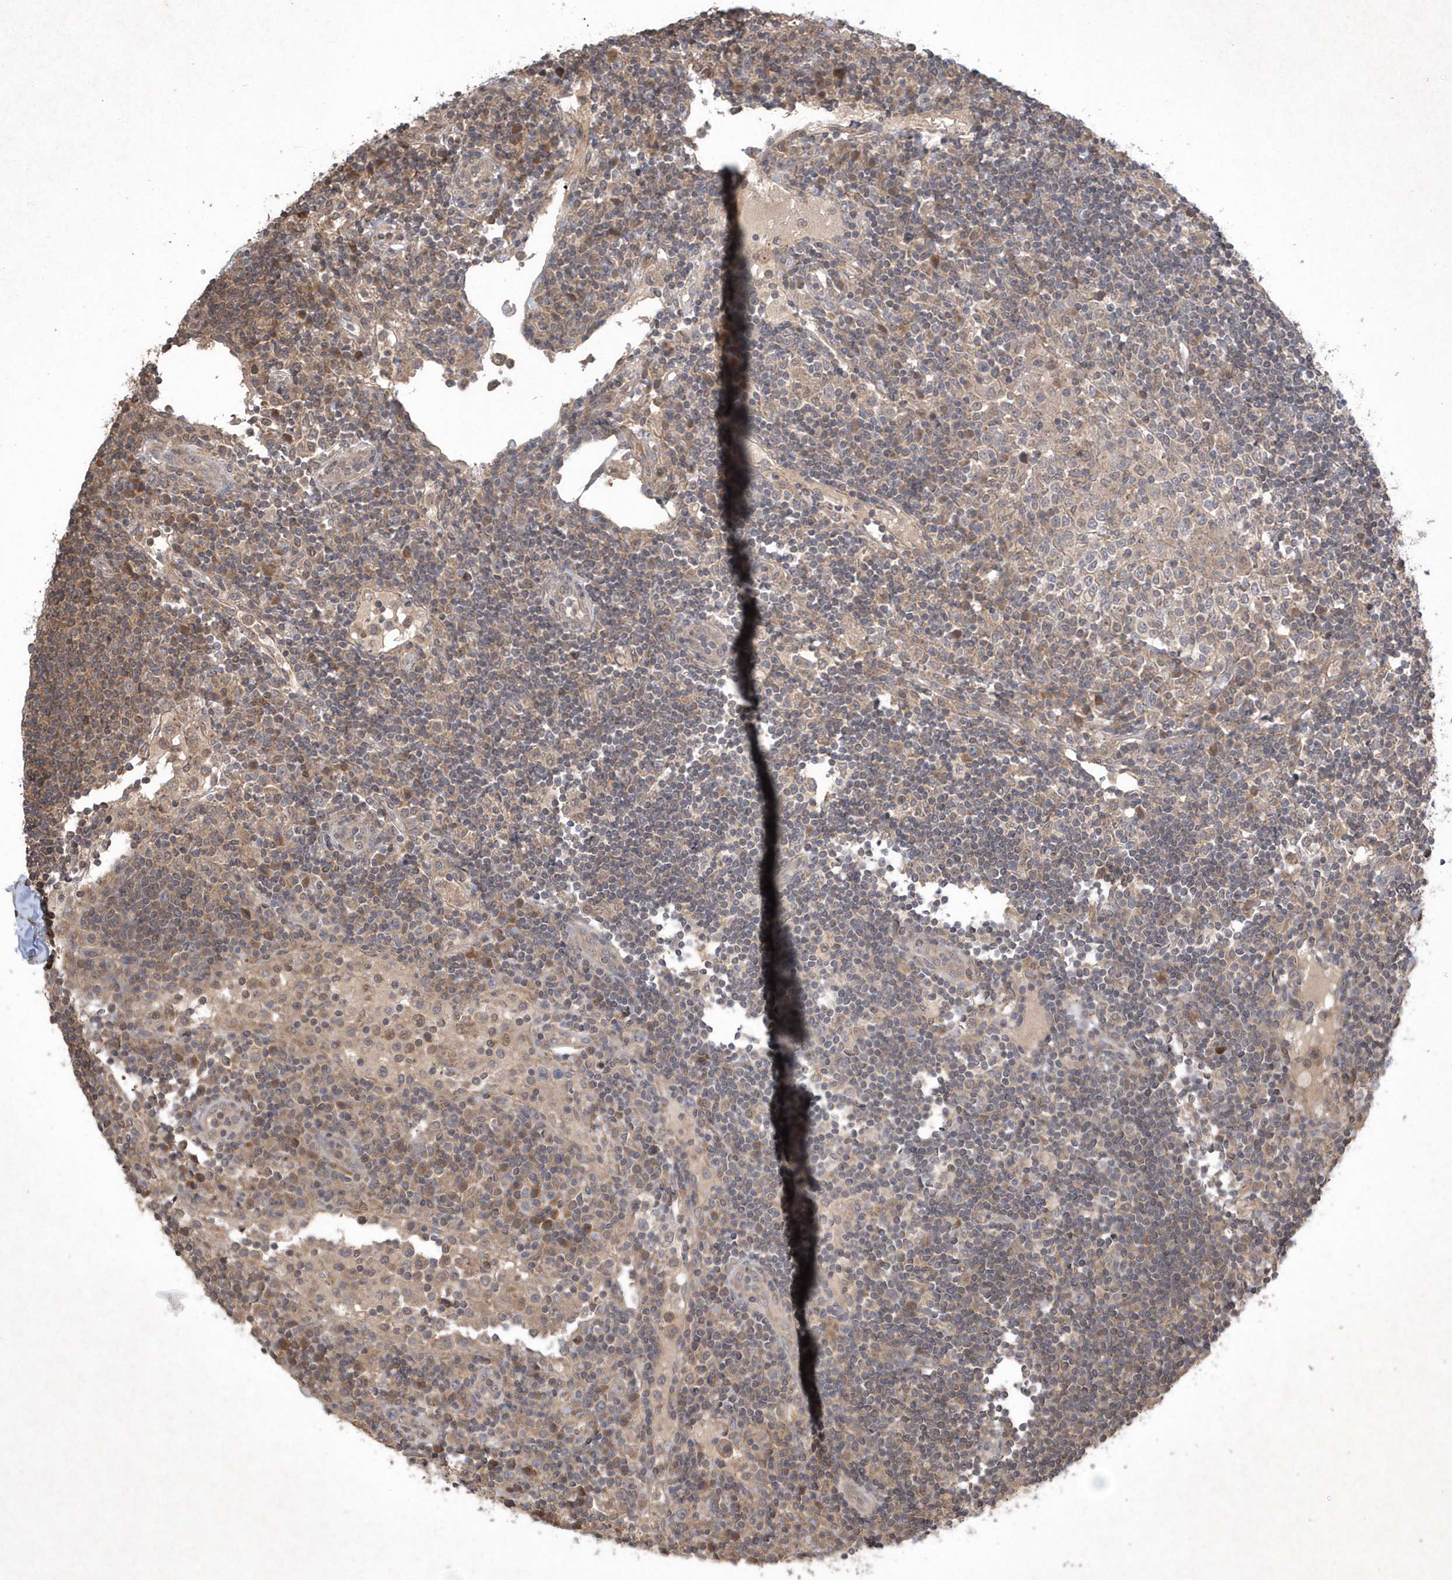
{"staining": {"intensity": "moderate", "quantity": "<25%", "location": "cytoplasmic/membranous"}, "tissue": "lymph node", "cell_type": "Non-germinal center cells", "image_type": "normal", "snomed": [{"axis": "morphology", "description": "Normal tissue, NOS"}, {"axis": "topography", "description": "Lymph node"}], "caption": "The micrograph shows a brown stain indicating the presence of a protein in the cytoplasmic/membranous of non-germinal center cells in lymph node. (Brightfield microscopy of DAB IHC at high magnification).", "gene": "AKR7A2", "patient": {"sex": "female", "age": 53}}